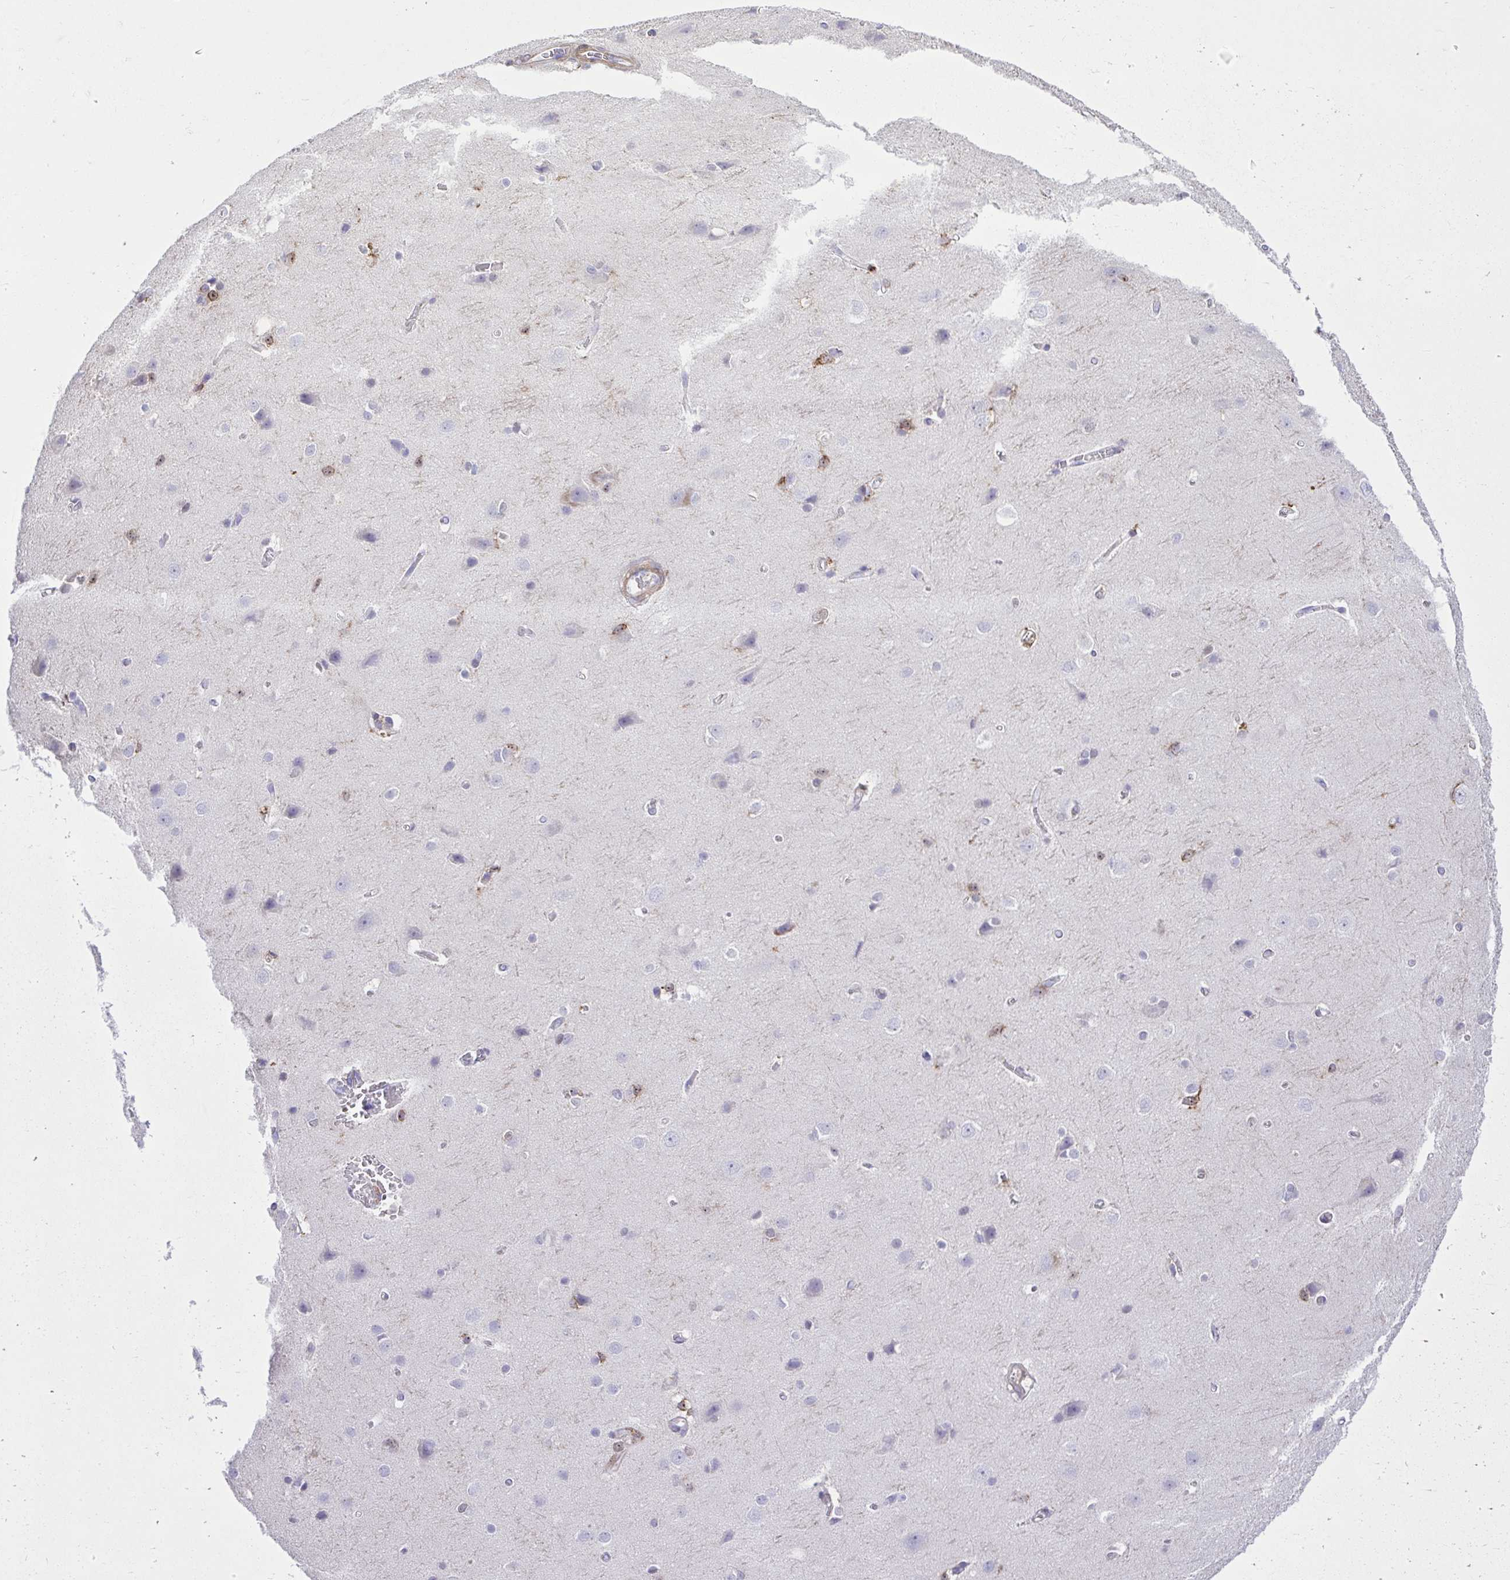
{"staining": {"intensity": "negative", "quantity": "none", "location": "none"}, "tissue": "cerebral cortex", "cell_type": "Endothelial cells", "image_type": "normal", "snomed": [{"axis": "morphology", "description": "Normal tissue, NOS"}, {"axis": "topography", "description": "Cerebral cortex"}], "caption": "Photomicrograph shows no significant protein expression in endothelial cells of benign cerebral cortex.", "gene": "TLR7", "patient": {"sex": "male", "age": 37}}